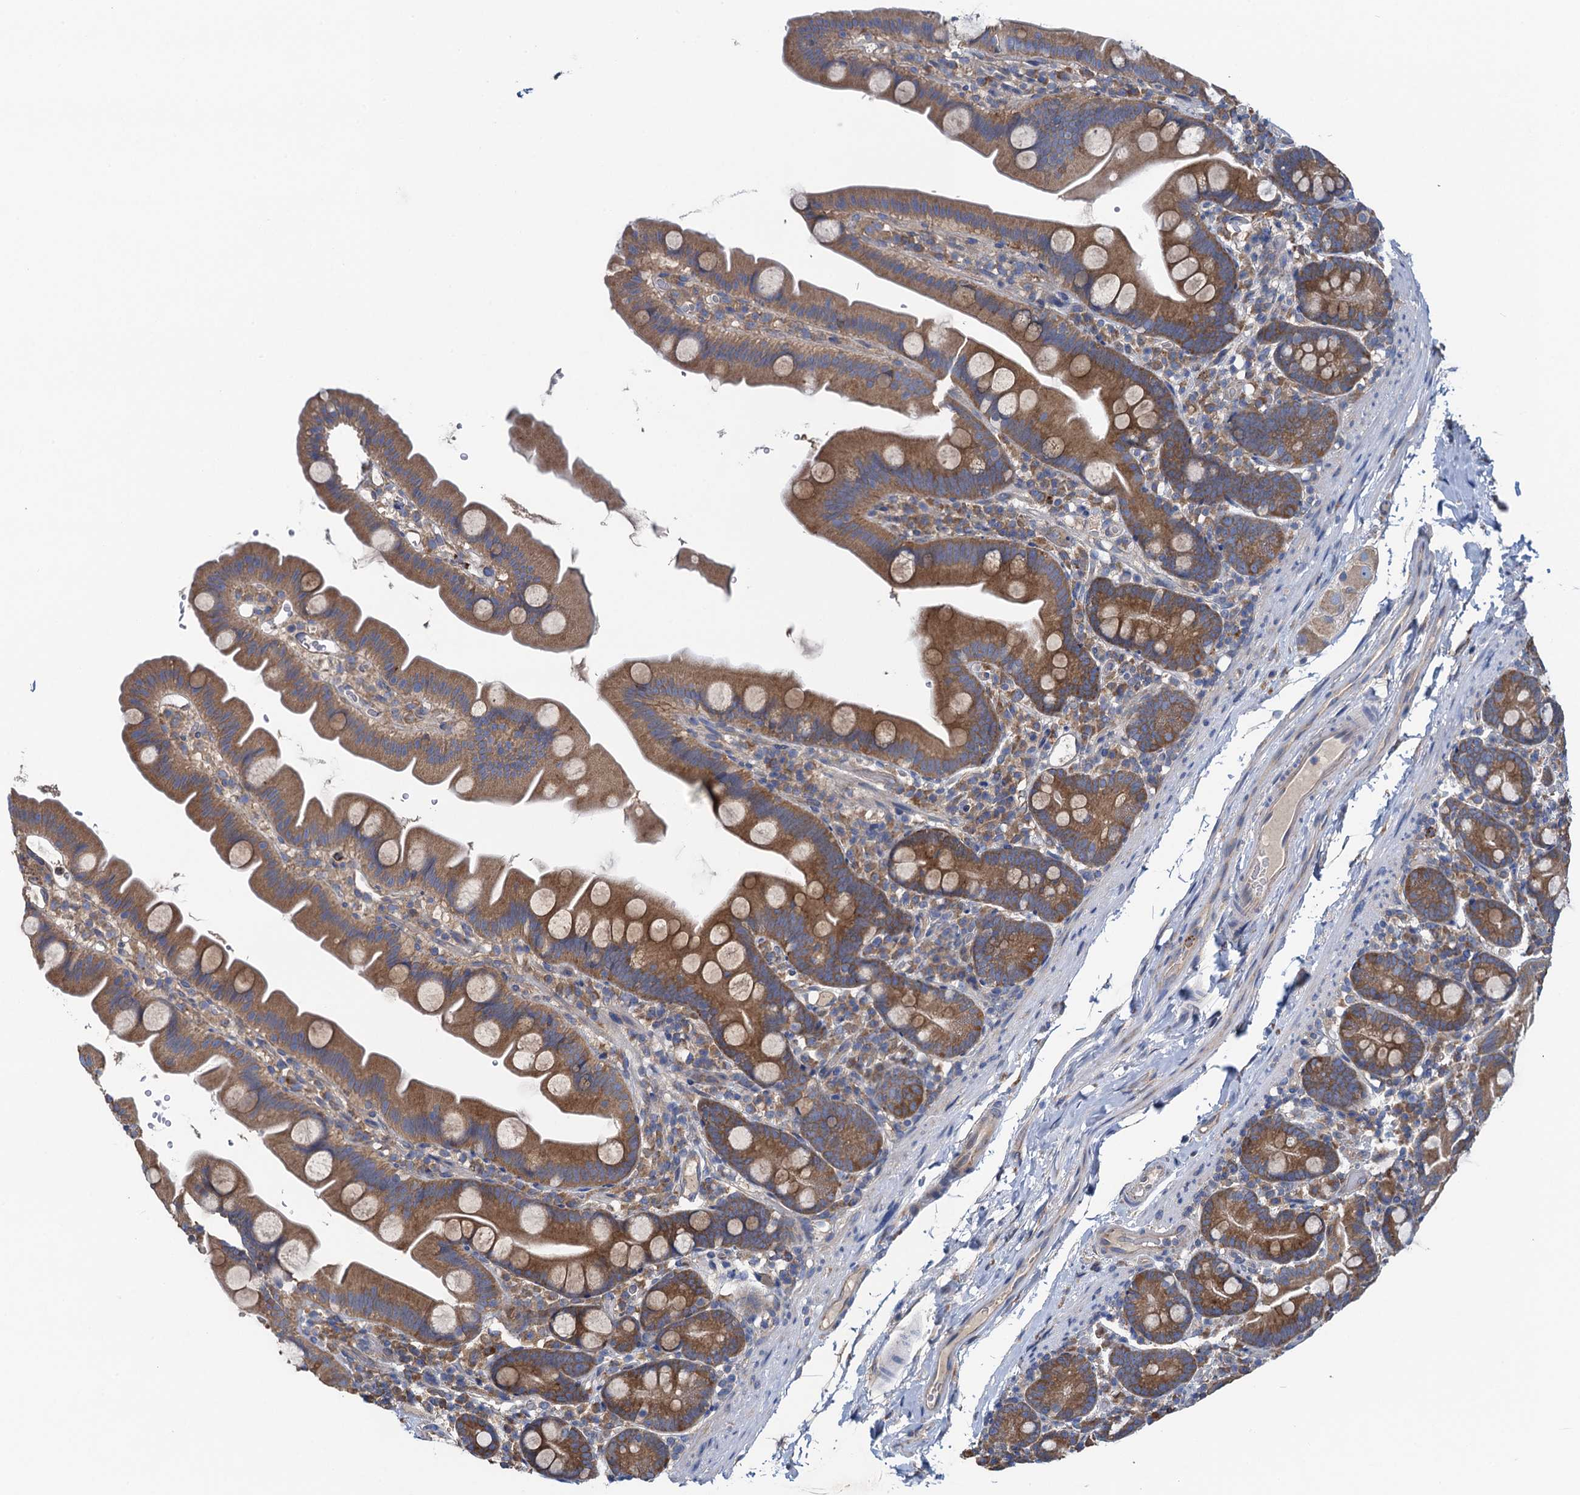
{"staining": {"intensity": "moderate", "quantity": "25%-75%", "location": "cytoplasmic/membranous"}, "tissue": "small intestine", "cell_type": "Glandular cells", "image_type": "normal", "snomed": [{"axis": "morphology", "description": "Normal tissue, NOS"}, {"axis": "topography", "description": "Small intestine"}], "caption": "Immunohistochemistry (IHC) of benign small intestine reveals medium levels of moderate cytoplasmic/membranous expression in approximately 25%-75% of glandular cells. (brown staining indicates protein expression, while blue staining denotes nuclei).", "gene": "ADCY9", "patient": {"sex": "female", "age": 68}}